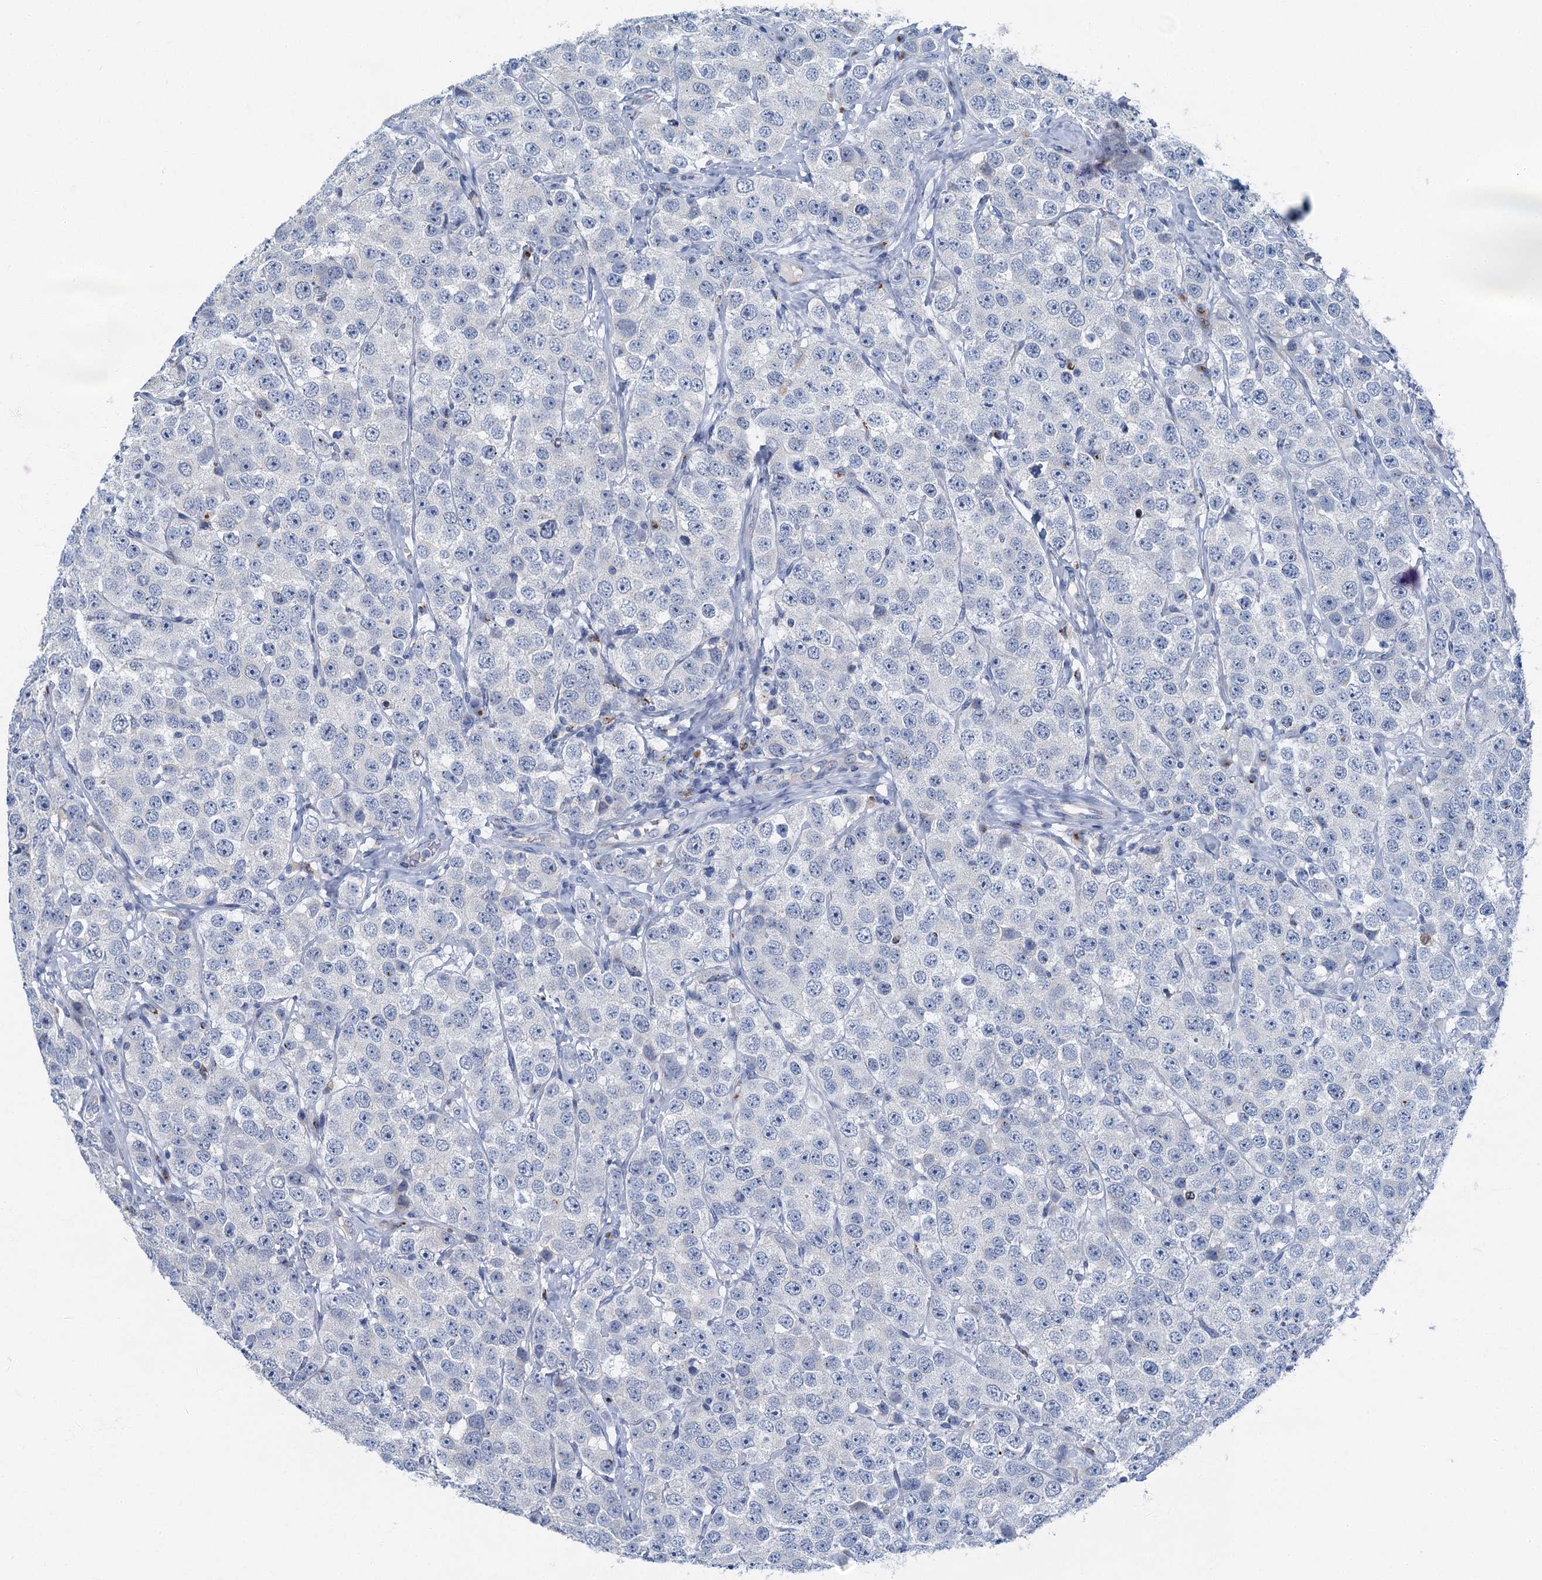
{"staining": {"intensity": "negative", "quantity": "none", "location": "none"}, "tissue": "testis cancer", "cell_type": "Tumor cells", "image_type": "cancer", "snomed": [{"axis": "morphology", "description": "Seminoma, NOS"}, {"axis": "topography", "description": "Testis"}], "caption": "Immunohistochemistry of human testis cancer reveals no expression in tumor cells. (Stains: DAB immunohistochemistry with hematoxylin counter stain, Microscopy: brightfield microscopy at high magnification).", "gene": "LYPD3", "patient": {"sex": "male", "age": 28}}